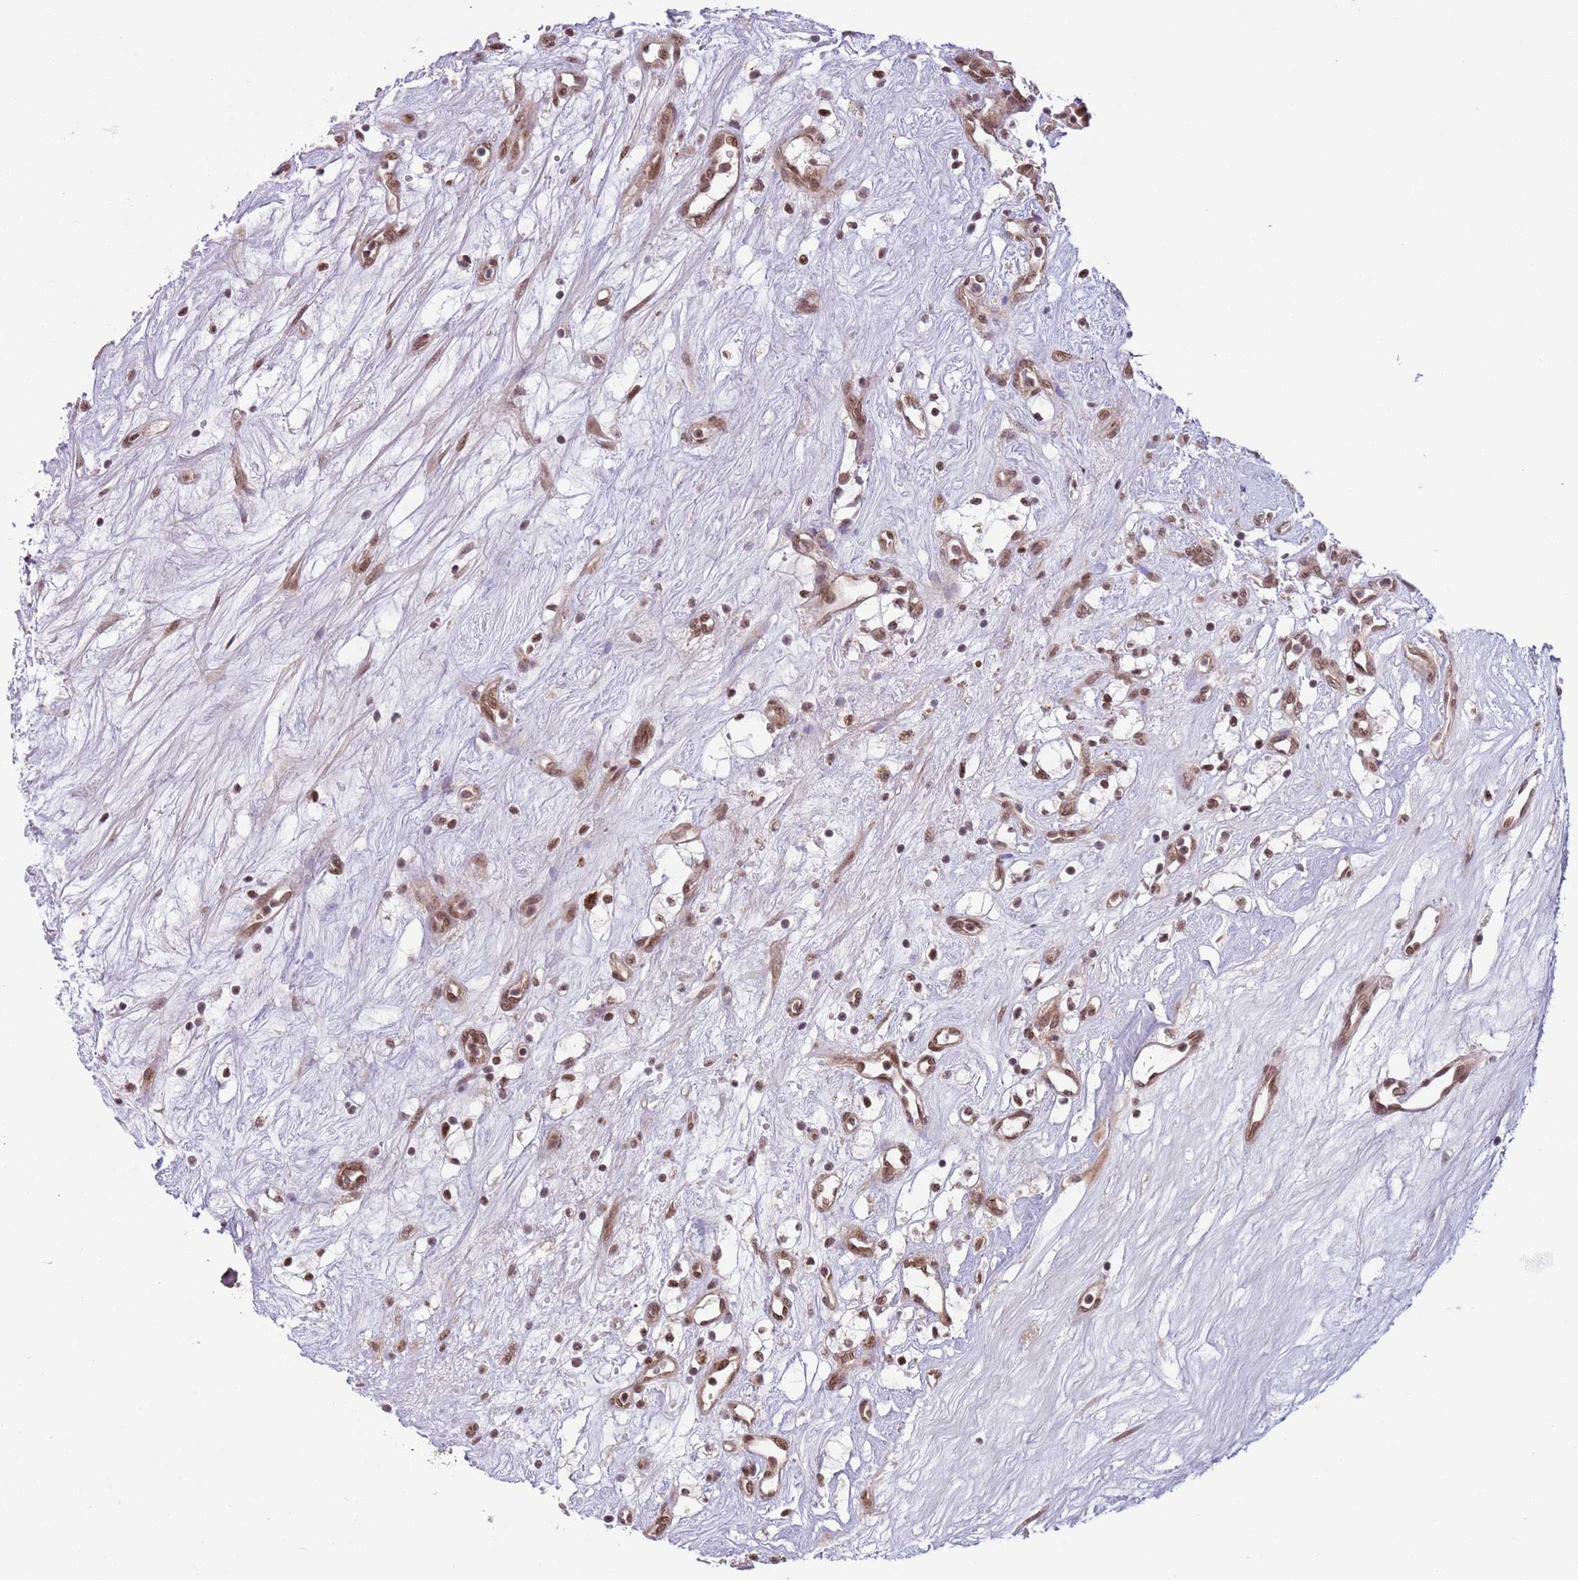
{"staining": {"intensity": "moderate", "quantity": ">75%", "location": "nuclear"}, "tissue": "renal cancer", "cell_type": "Tumor cells", "image_type": "cancer", "snomed": [{"axis": "morphology", "description": "Adenocarcinoma, NOS"}, {"axis": "topography", "description": "Kidney"}], "caption": "Brown immunohistochemical staining in human renal adenocarcinoma demonstrates moderate nuclear staining in approximately >75% of tumor cells.", "gene": "SIPA1L3", "patient": {"sex": "male", "age": 59}}